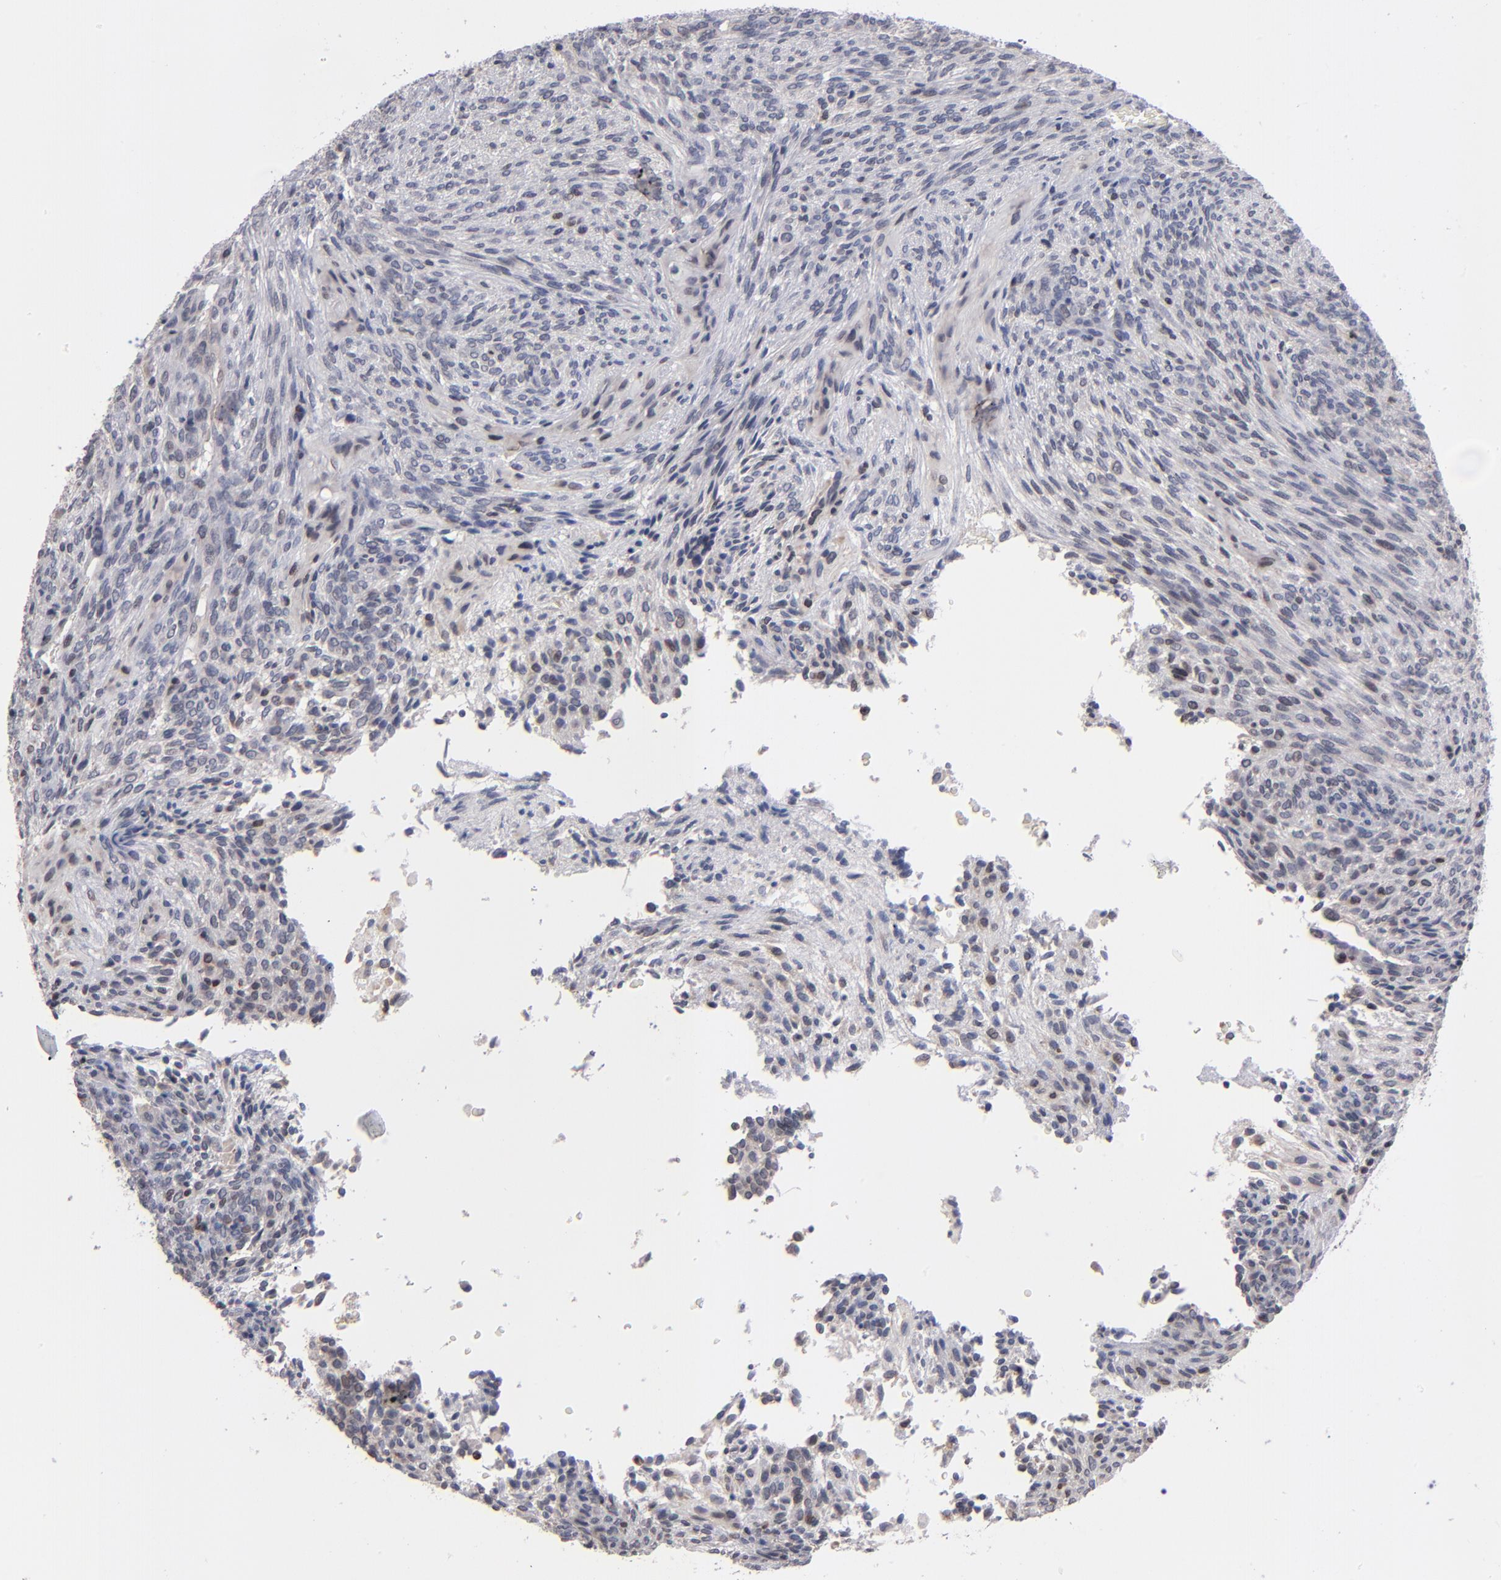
{"staining": {"intensity": "weak", "quantity": "<25%", "location": "nuclear"}, "tissue": "glioma", "cell_type": "Tumor cells", "image_type": "cancer", "snomed": [{"axis": "morphology", "description": "Glioma, malignant, High grade"}, {"axis": "topography", "description": "Cerebral cortex"}], "caption": "This is an immunohistochemistry (IHC) histopathology image of human malignant glioma (high-grade). There is no expression in tumor cells.", "gene": "ODF2", "patient": {"sex": "female", "age": 55}}